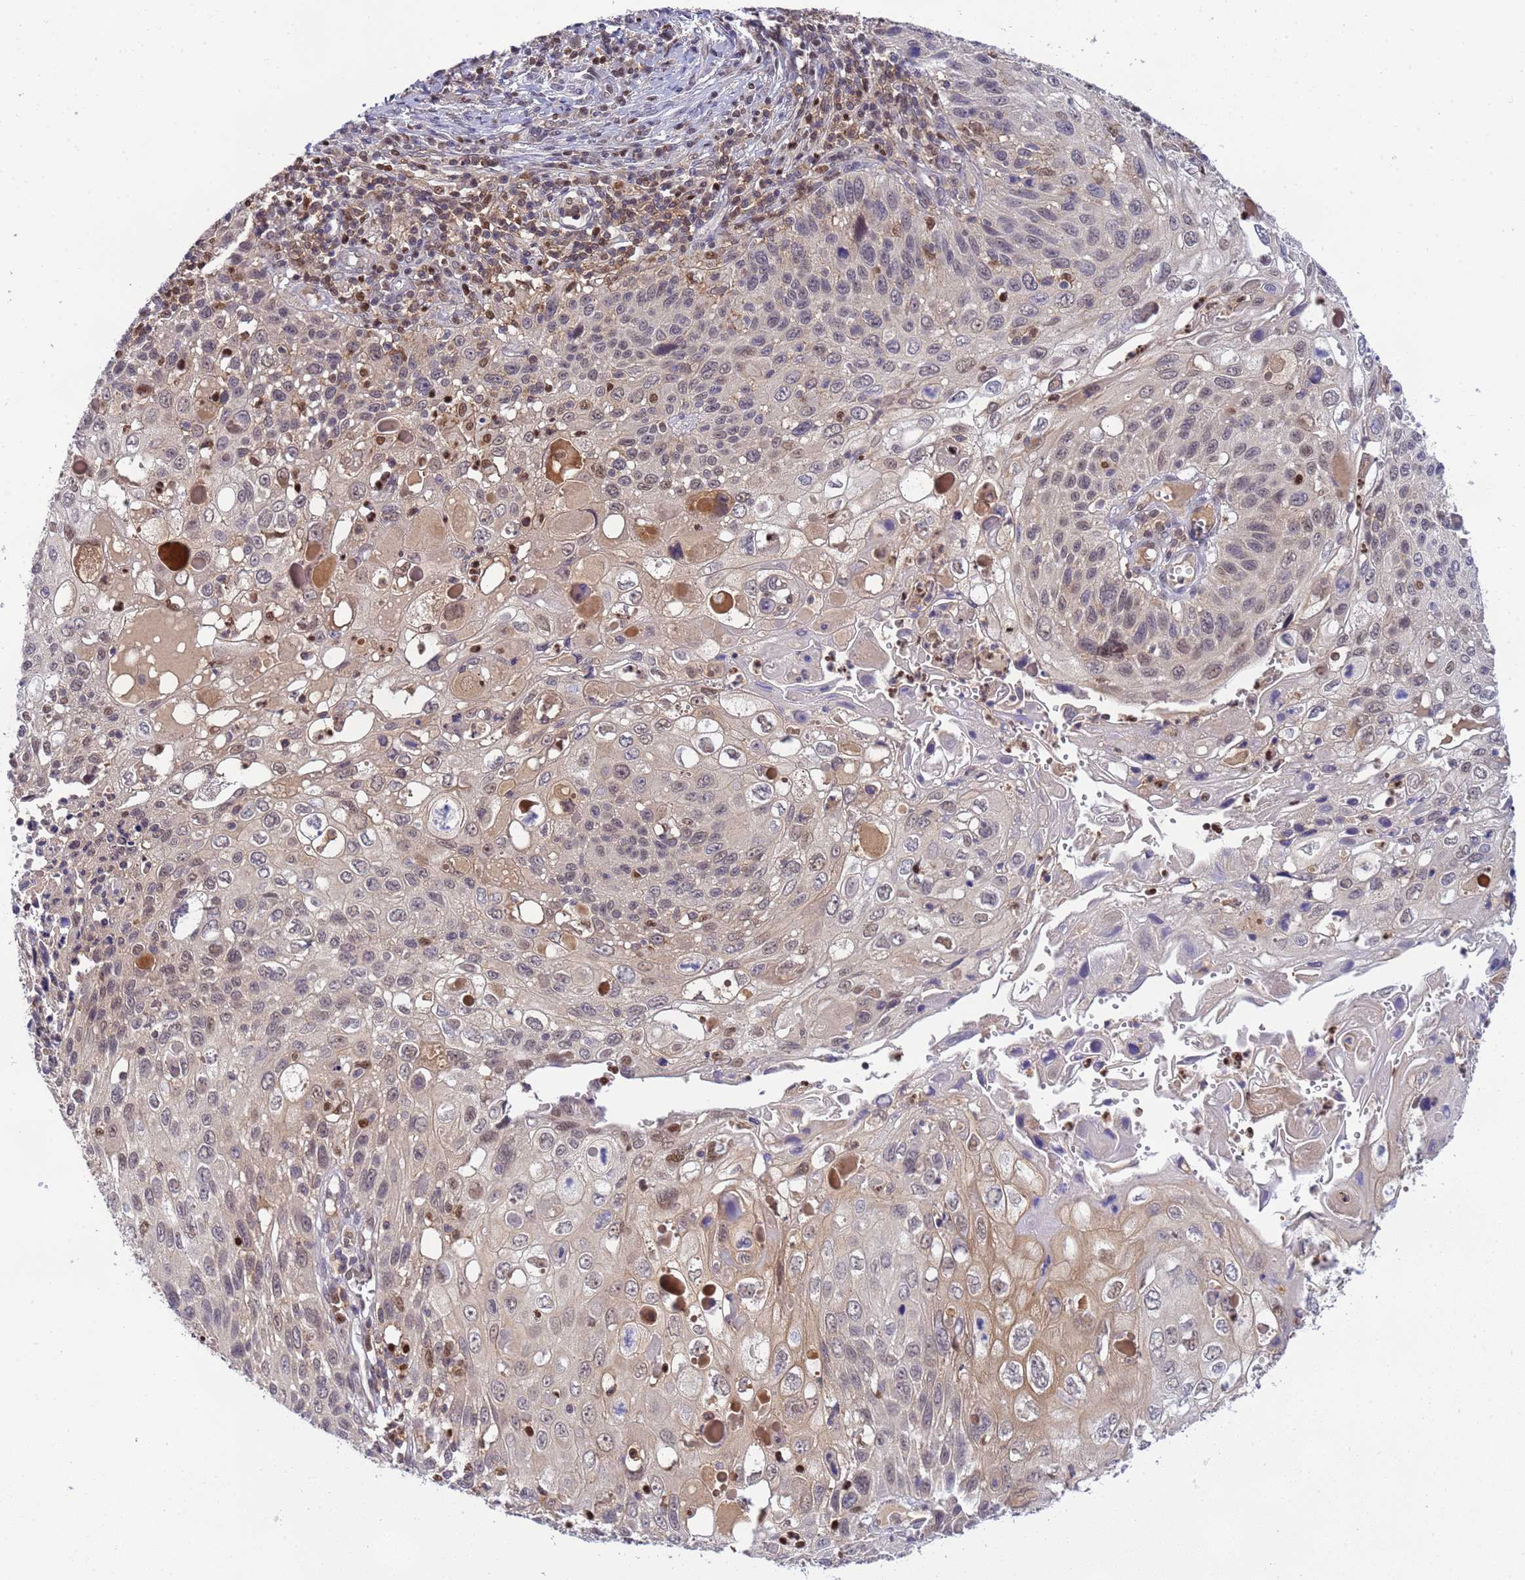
{"staining": {"intensity": "weak", "quantity": "<25%", "location": "cytoplasmic/membranous,nuclear"}, "tissue": "cervical cancer", "cell_type": "Tumor cells", "image_type": "cancer", "snomed": [{"axis": "morphology", "description": "Squamous cell carcinoma, NOS"}, {"axis": "topography", "description": "Cervix"}], "caption": "There is no significant positivity in tumor cells of cervical squamous cell carcinoma.", "gene": "CD53", "patient": {"sex": "female", "age": 70}}